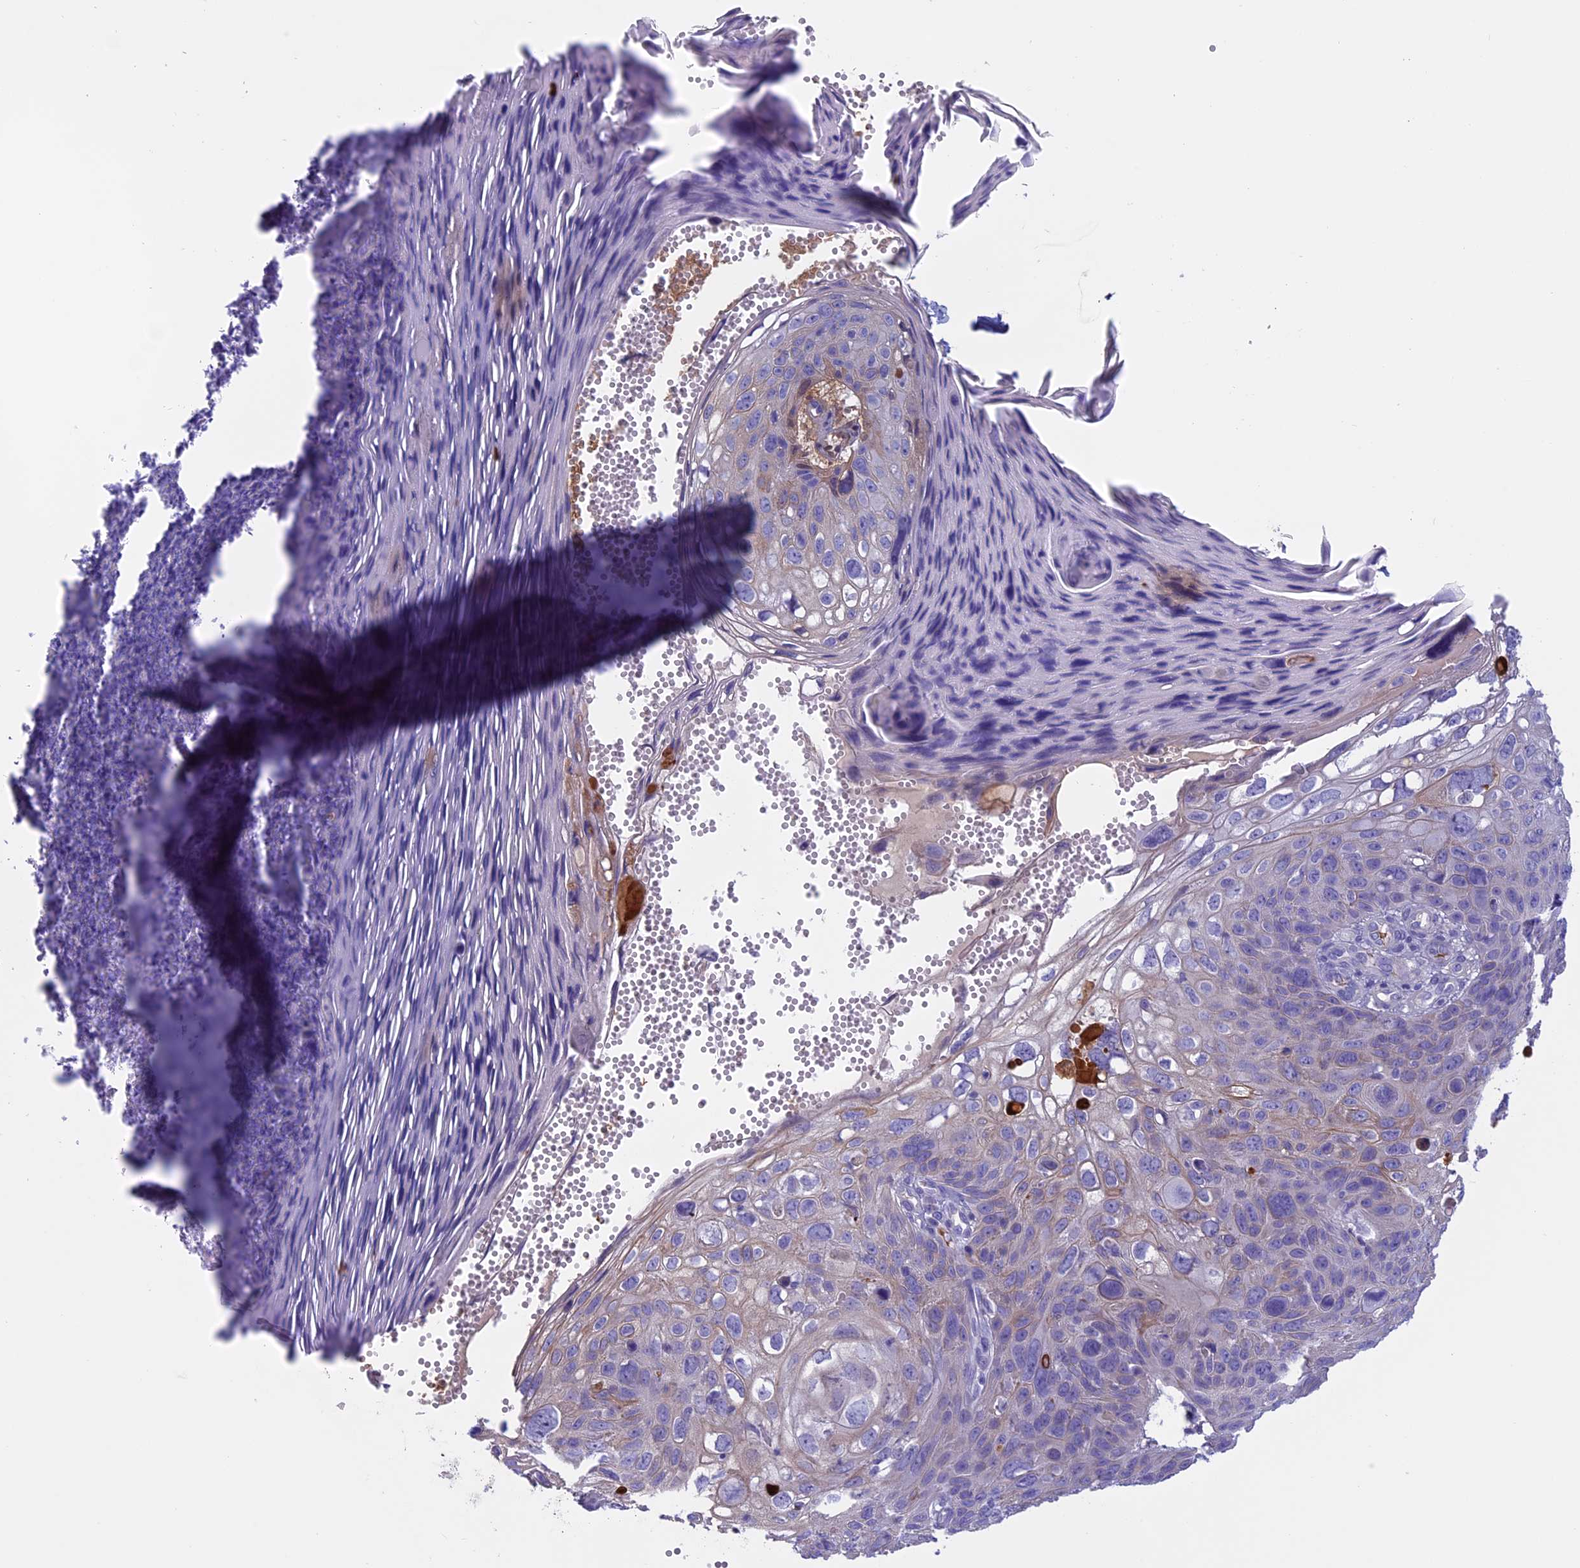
{"staining": {"intensity": "weak", "quantity": "<25%", "location": "cytoplasmic/membranous"}, "tissue": "skin cancer", "cell_type": "Tumor cells", "image_type": "cancer", "snomed": [{"axis": "morphology", "description": "Squamous cell carcinoma, NOS"}, {"axis": "topography", "description": "Skin"}], "caption": "Immunohistochemical staining of human skin cancer (squamous cell carcinoma) exhibits no significant positivity in tumor cells.", "gene": "ANGPTL2", "patient": {"sex": "female", "age": 90}}